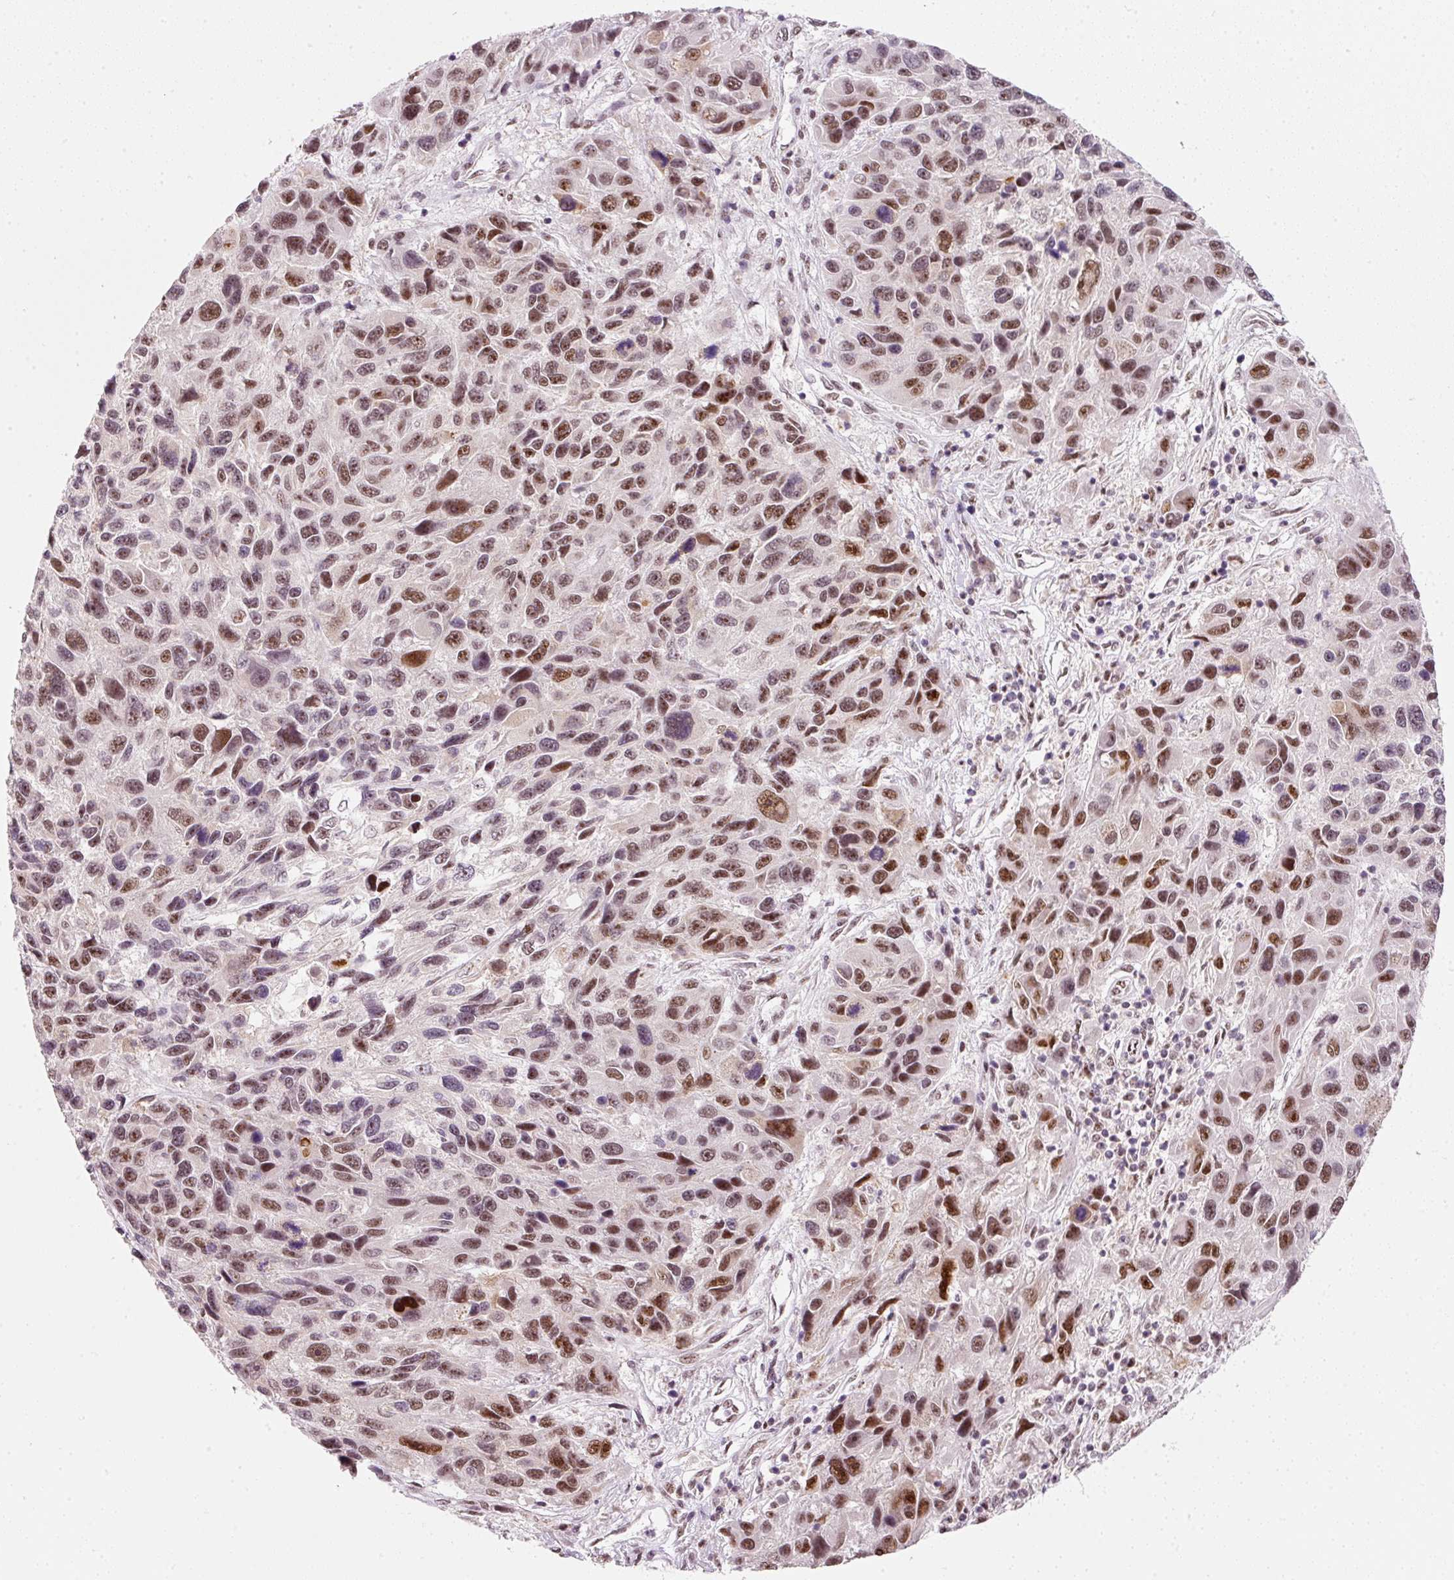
{"staining": {"intensity": "moderate", "quantity": ">75%", "location": "nuclear"}, "tissue": "melanoma", "cell_type": "Tumor cells", "image_type": "cancer", "snomed": [{"axis": "morphology", "description": "Malignant melanoma, NOS"}, {"axis": "topography", "description": "Skin"}], "caption": "A histopathology image showing moderate nuclear positivity in approximately >75% of tumor cells in malignant melanoma, as visualized by brown immunohistochemical staining.", "gene": "FSTL3", "patient": {"sex": "male", "age": 53}}